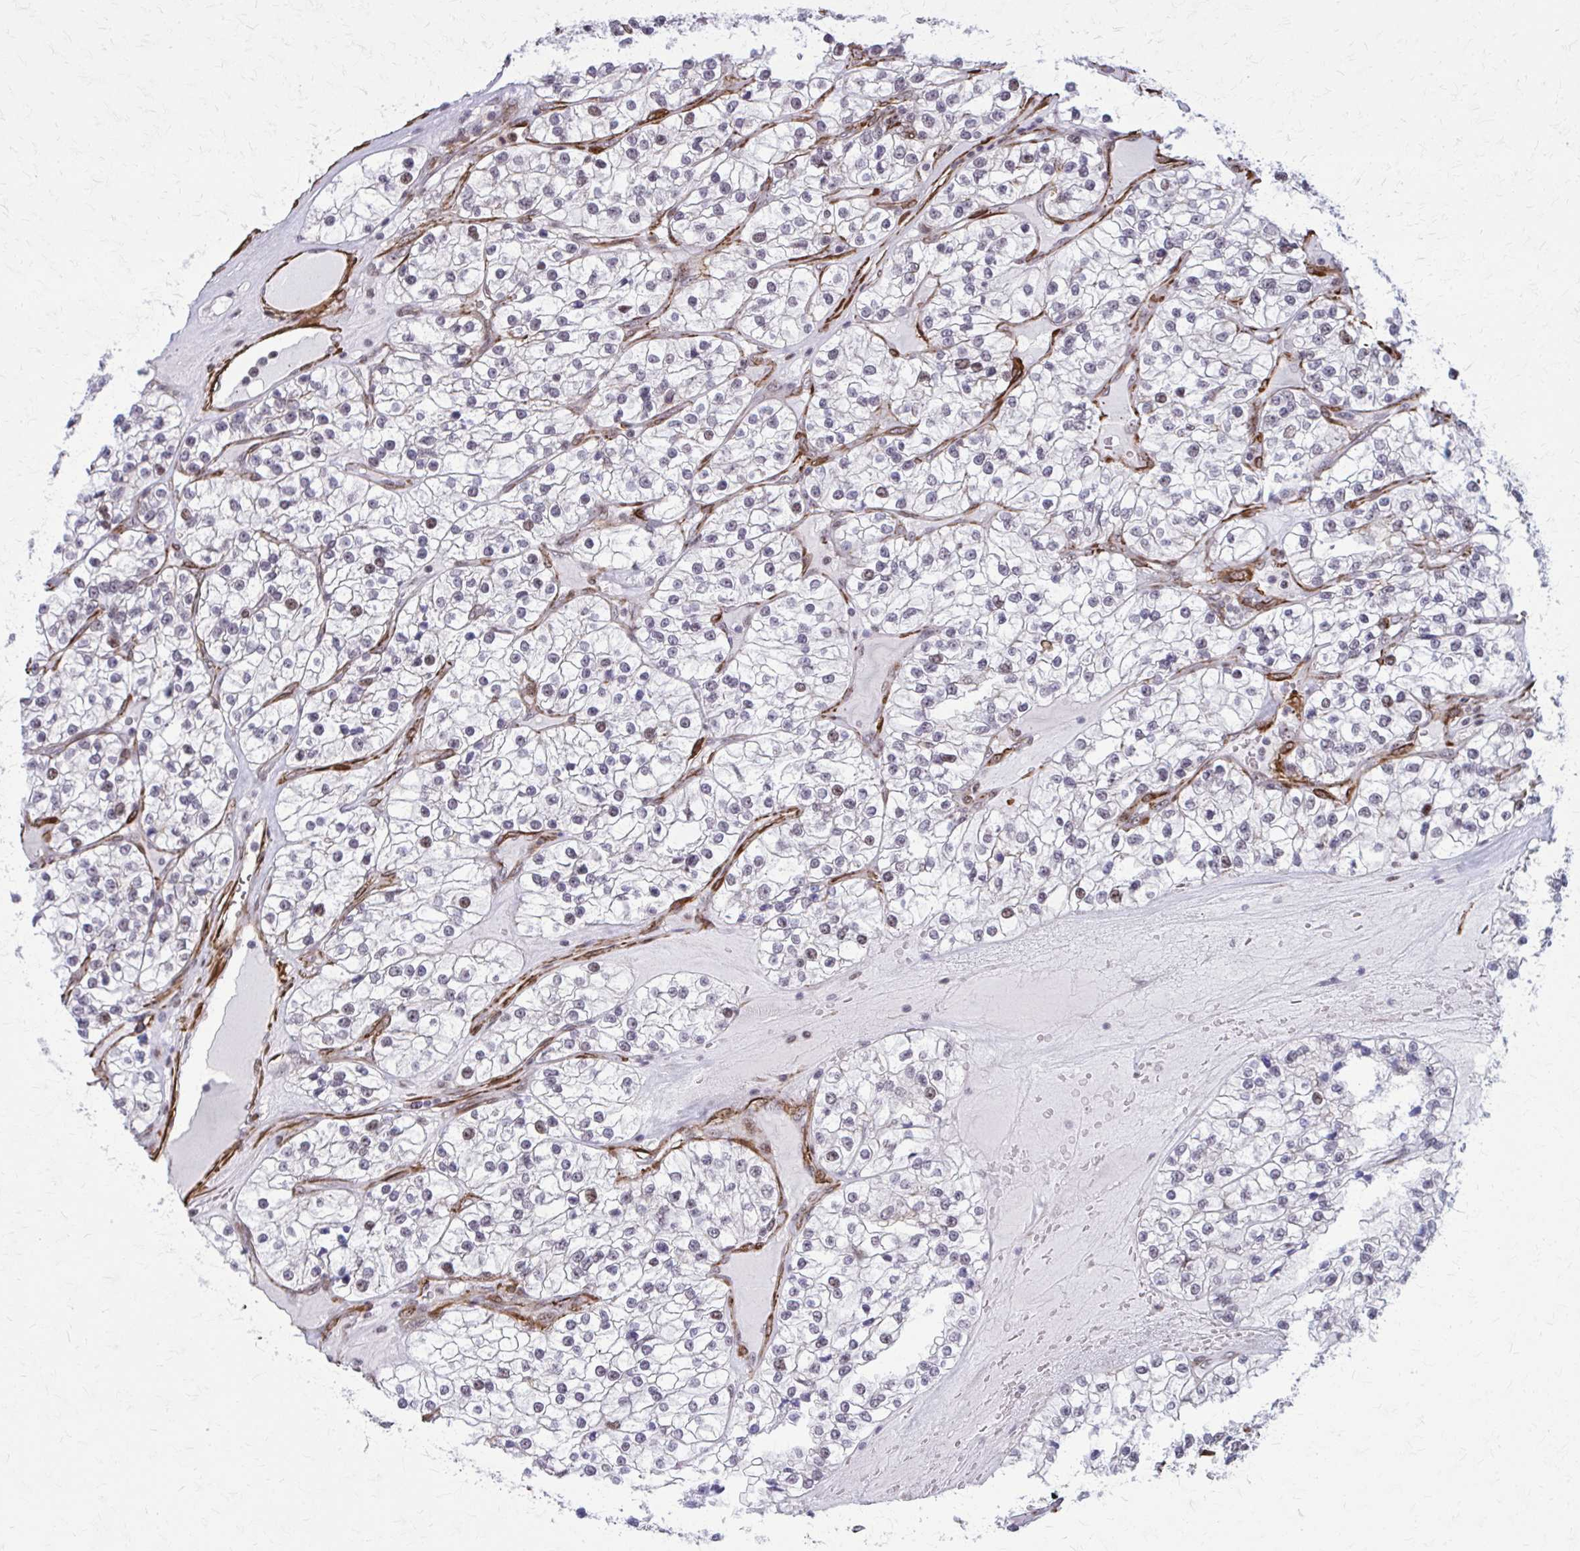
{"staining": {"intensity": "negative", "quantity": "none", "location": "none"}, "tissue": "renal cancer", "cell_type": "Tumor cells", "image_type": "cancer", "snomed": [{"axis": "morphology", "description": "Adenocarcinoma, NOS"}, {"axis": "topography", "description": "Kidney"}], "caption": "Tumor cells are negative for protein expression in human renal adenocarcinoma.", "gene": "NRBF2", "patient": {"sex": "female", "age": 57}}